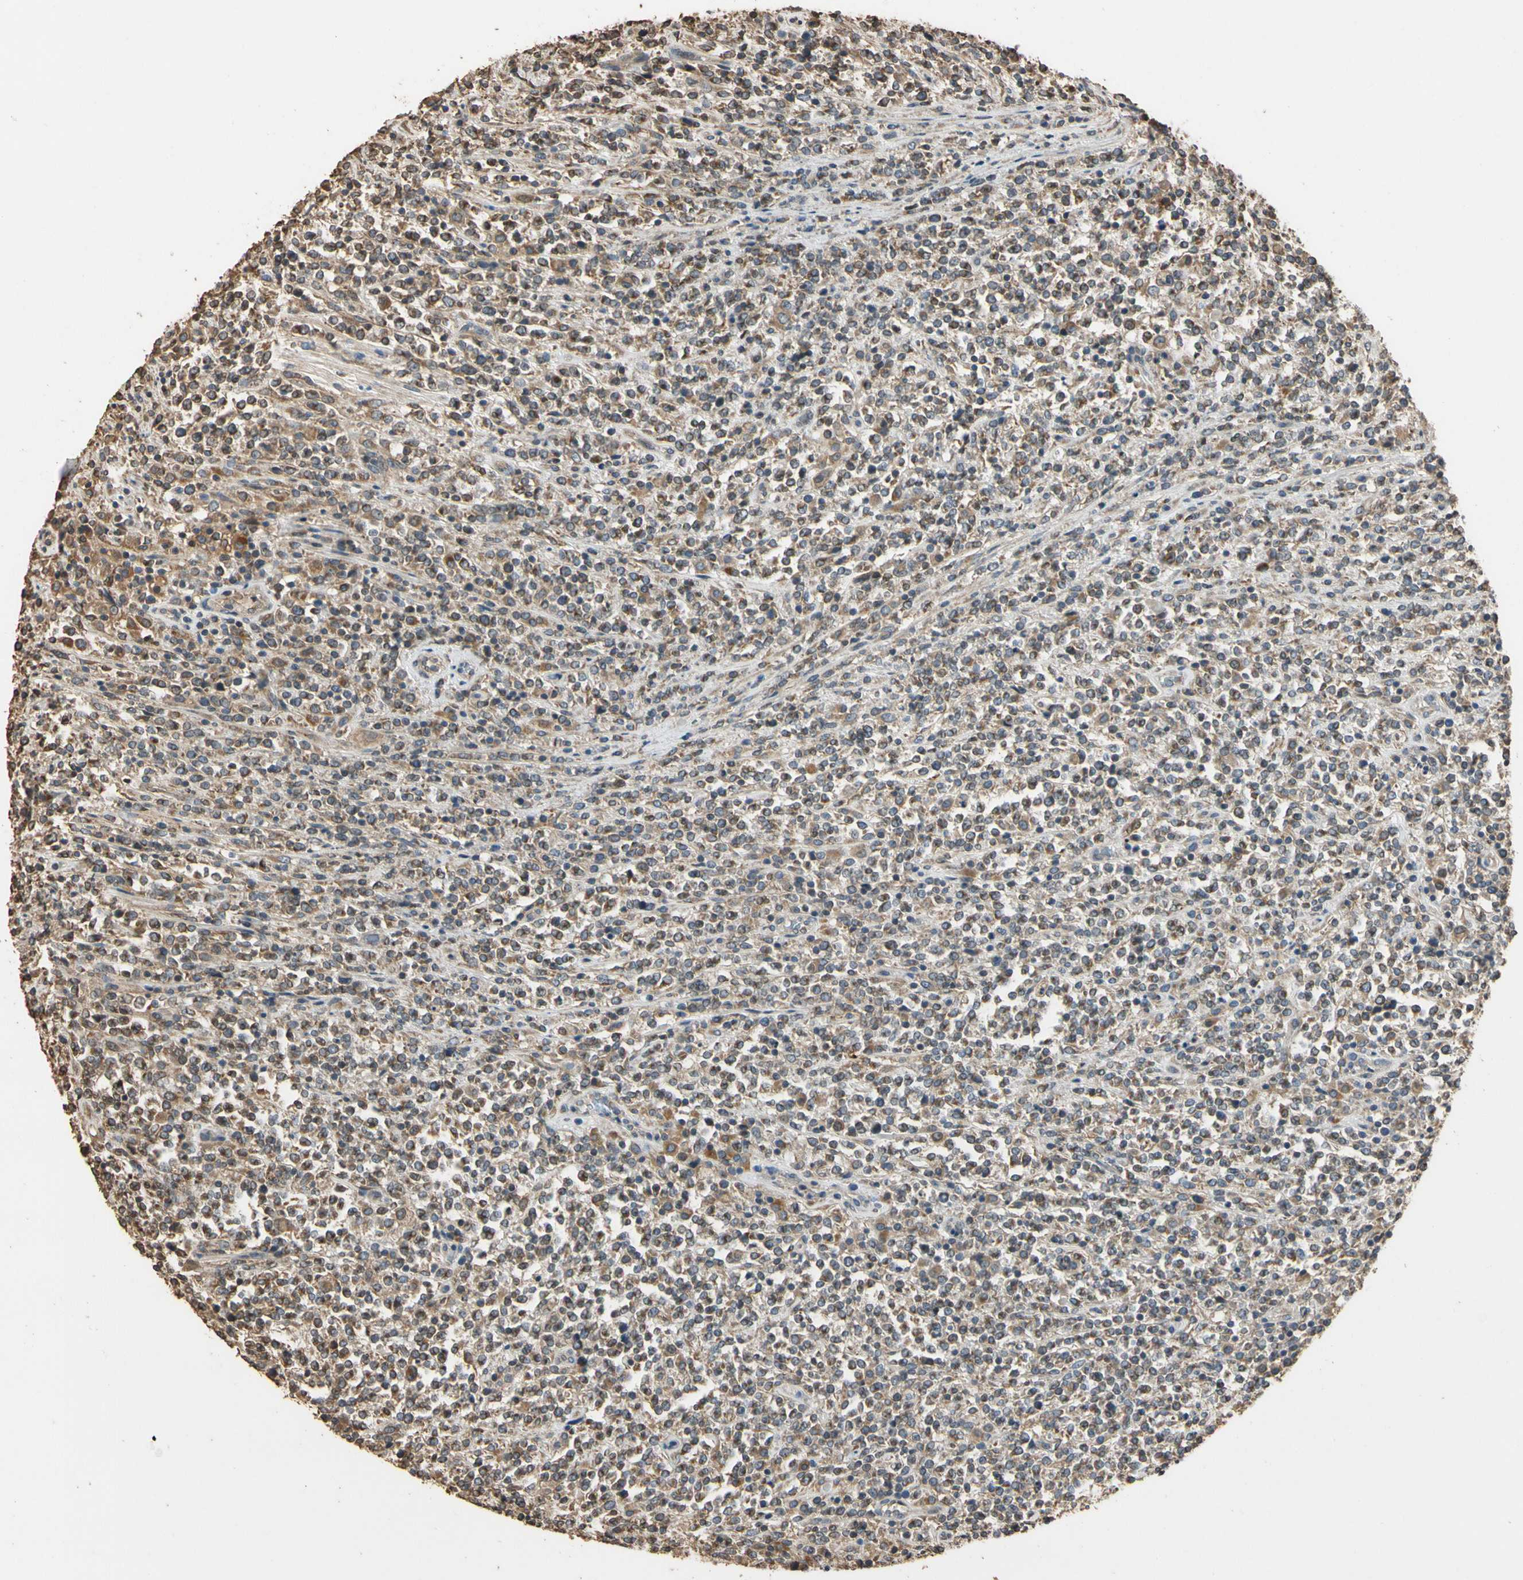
{"staining": {"intensity": "moderate", "quantity": "25%-75%", "location": "cytoplasmic/membranous"}, "tissue": "lymphoma", "cell_type": "Tumor cells", "image_type": "cancer", "snomed": [{"axis": "morphology", "description": "Malignant lymphoma, non-Hodgkin's type, High grade"}, {"axis": "topography", "description": "Soft tissue"}], "caption": "Immunohistochemistry (IHC) micrograph of neoplastic tissue: lymphoma stained using IHC exhibits medium levels of moderate protein expression localized specifically in the cytoplasmic/membranous of tumor cells, appearing as a cytoplasmic/membranous brown color.", "gene": "STX18", "patient": {"sex": "male", "age": 18}}